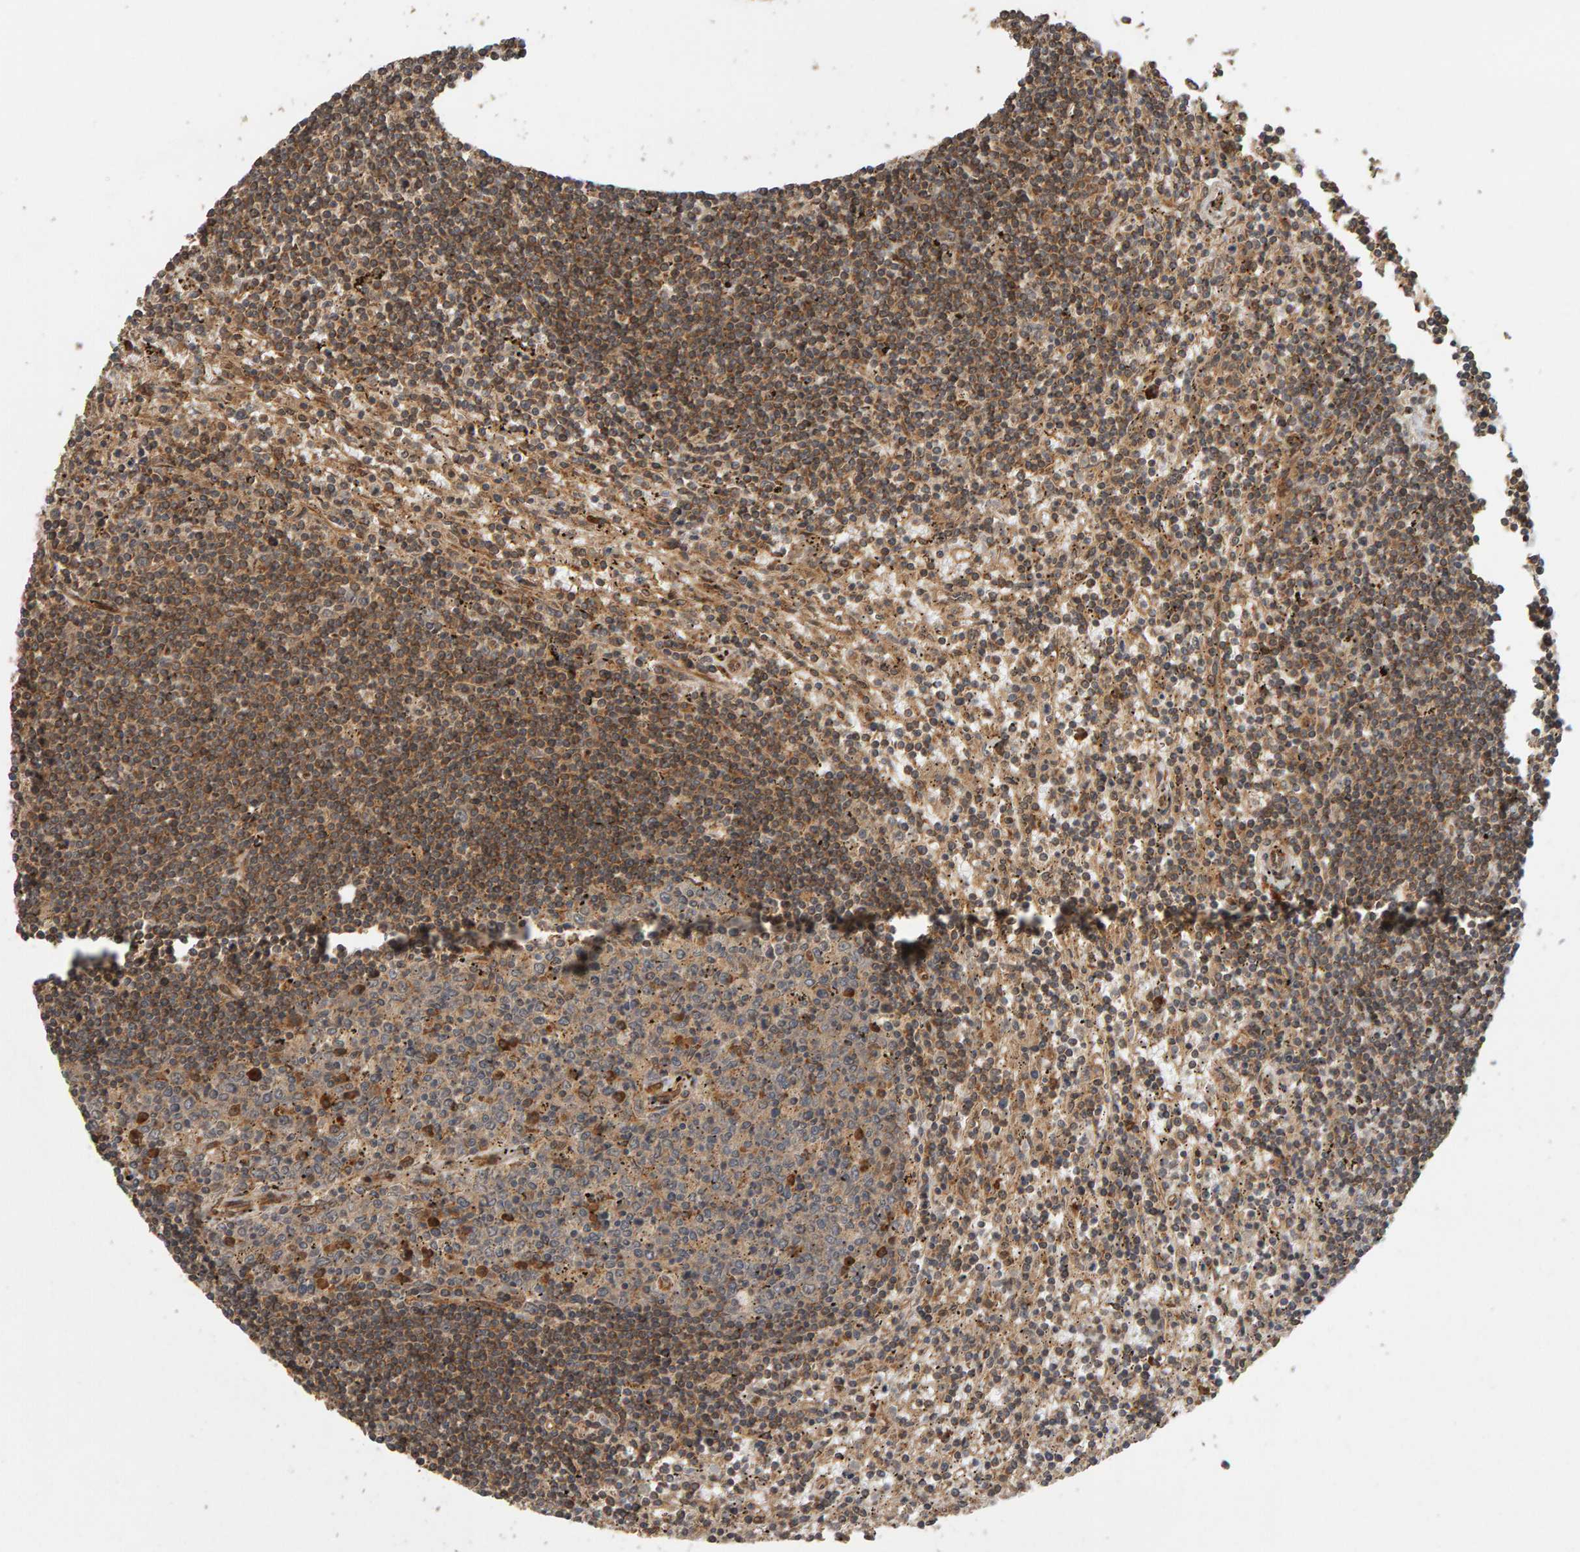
{"staining": {"intensity": "moderate", "quantity": ">75%", "location": "cytoplasmic/membranous"}, "tissue": "lymphoma", "cell_type": "Tumor cells", "image_type": "cancer", "snomed": [{"axis": "morphology", "description": "Malignant lymphoma, non-Hodgkin's type, Low grade"}, {"axis": "topography", "description": "Spleen"}], "caption": "Approximately >75% of tumor cells in lymphoma demonstrate moderate cytoplasmic/membranous protein expression as visualized by brown immunohistochemical staining.", "gene": "ZFAND1", "patient": {"sex": "male", "age": 76}}